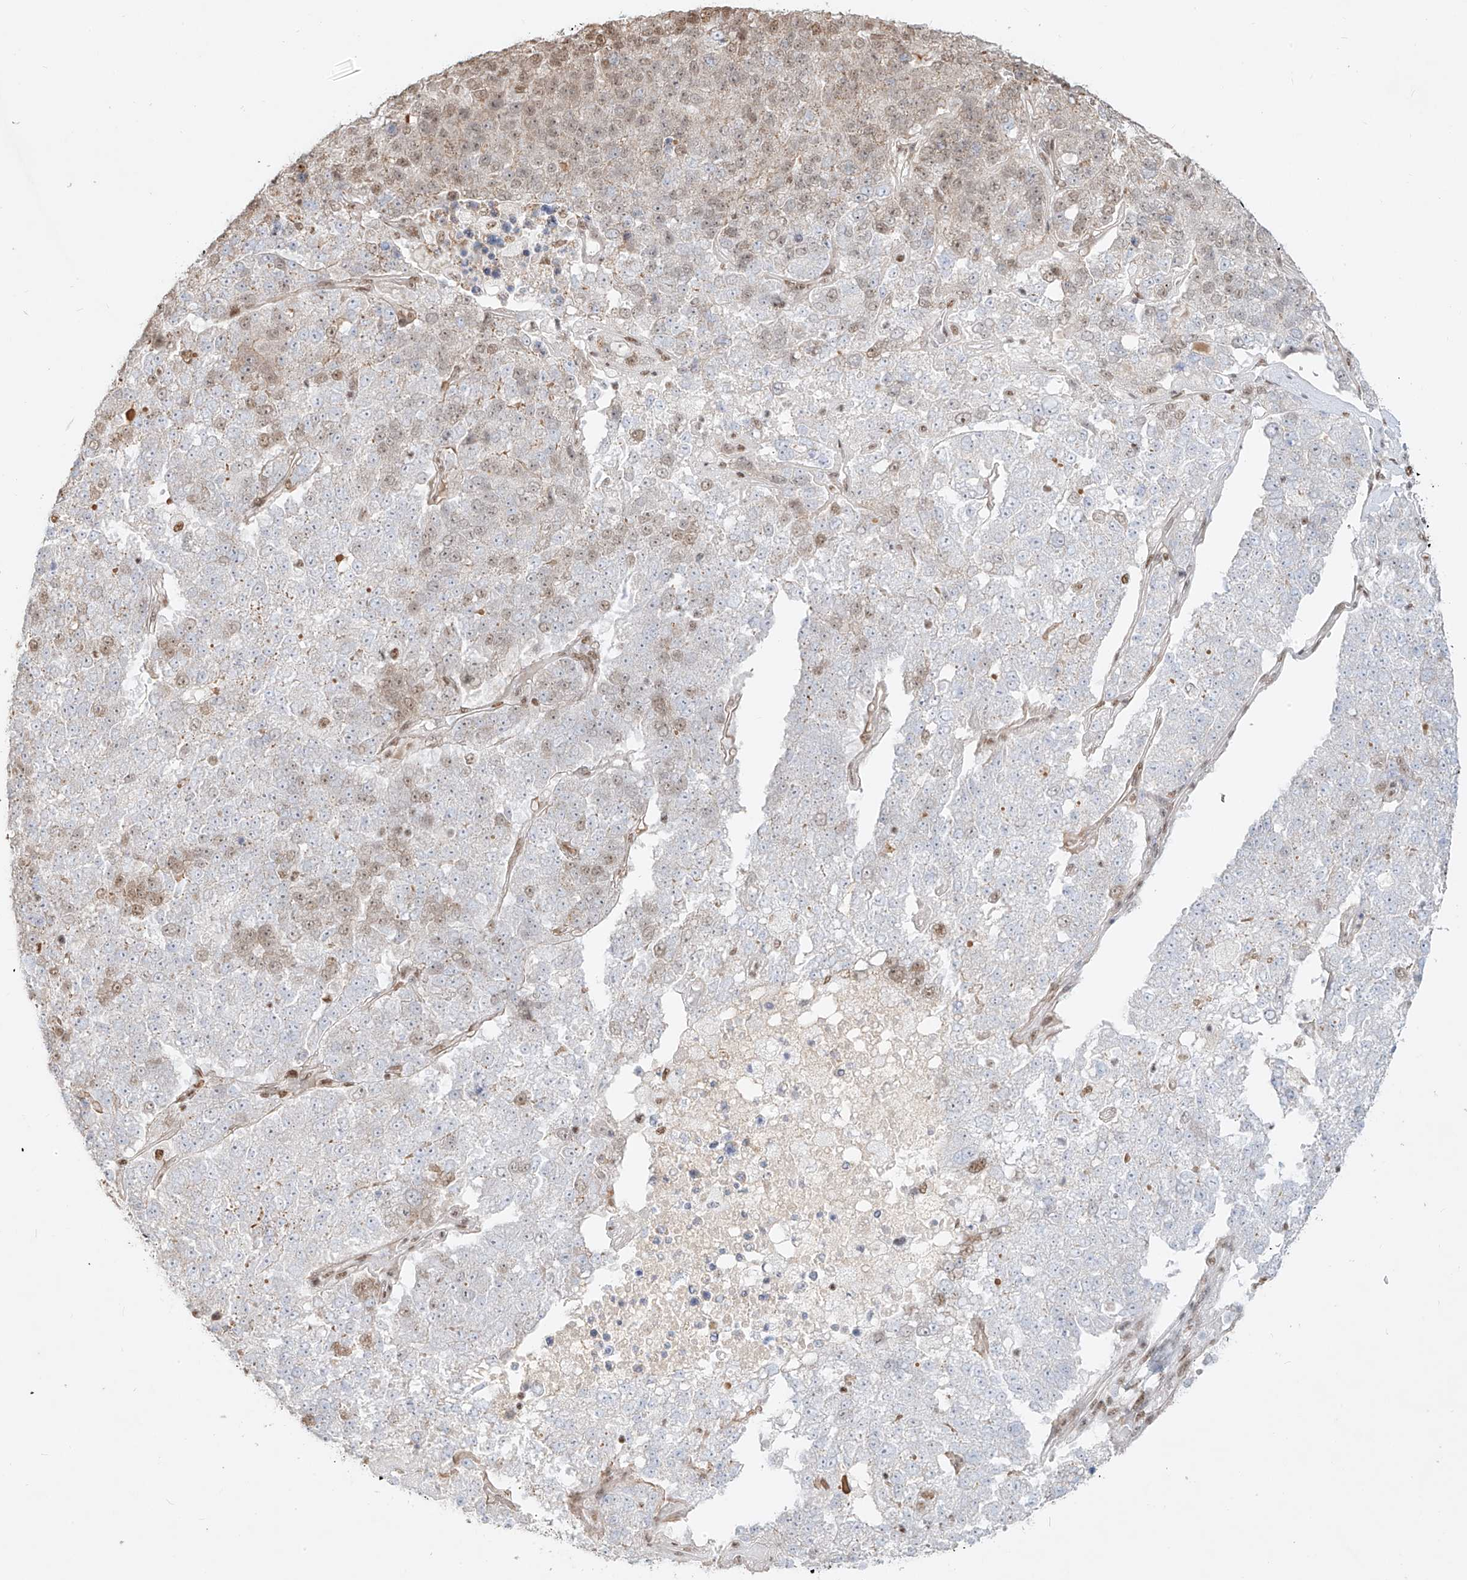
{"staining": {"intensity": "weak", "quantity": "<25%", "location": "nuclear"}, "tissue": "pancreatic cancer", "cell_type": "Tumor cells", "image_type": "cancer", "snomed": [{"axis": "morphology", "description": "Adenocarcinoma, NOS"}, {"axis": "topography", "description": "Pancreas"}], "caption": "A photomicrograph of human adenocarcinoma (pancreatic) is negative for staining in tumor cells.", "gene": "NHSL1", "patient": {"sex": "female", "age": 61}}